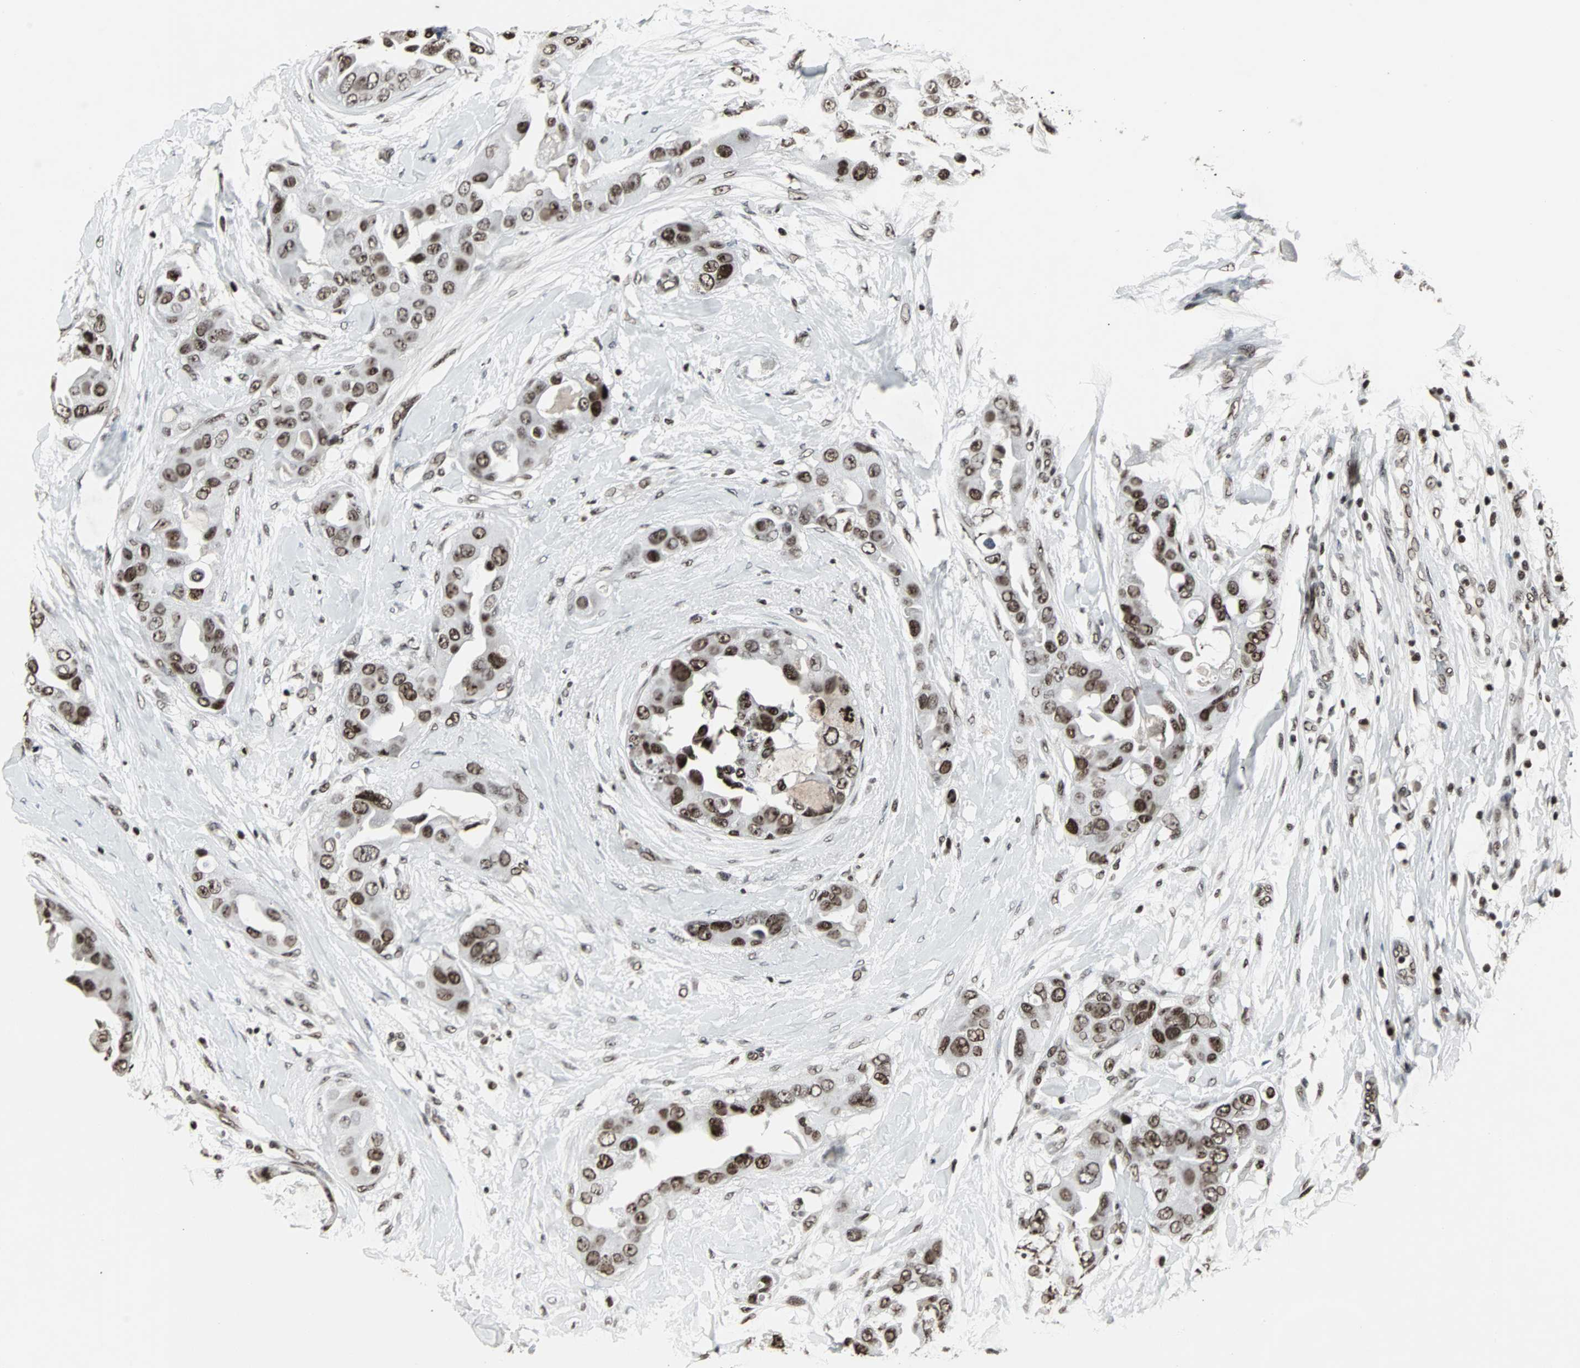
{"staining": {"intensity": "strong", "quantity": ">75%", "location": "nuclear"}, "tissue": "breast cancer", "cell_type": "Tumor cells", "image_type": "cancer", "snomed": [{"axis": "morphology", "description": "Duct carcinoma"}, {"axis": "topography", "description": "Breast"}], "caption": "This micrograph displays breast invasive ductal carcinoma stained with IHC to label a protein in brown. The nuclear of tumor cells show strong positivity for the protein. Nuclei are counter-stained blue.", "gene": "PNKP", "patient": {"sex": "female", "age": 40}}